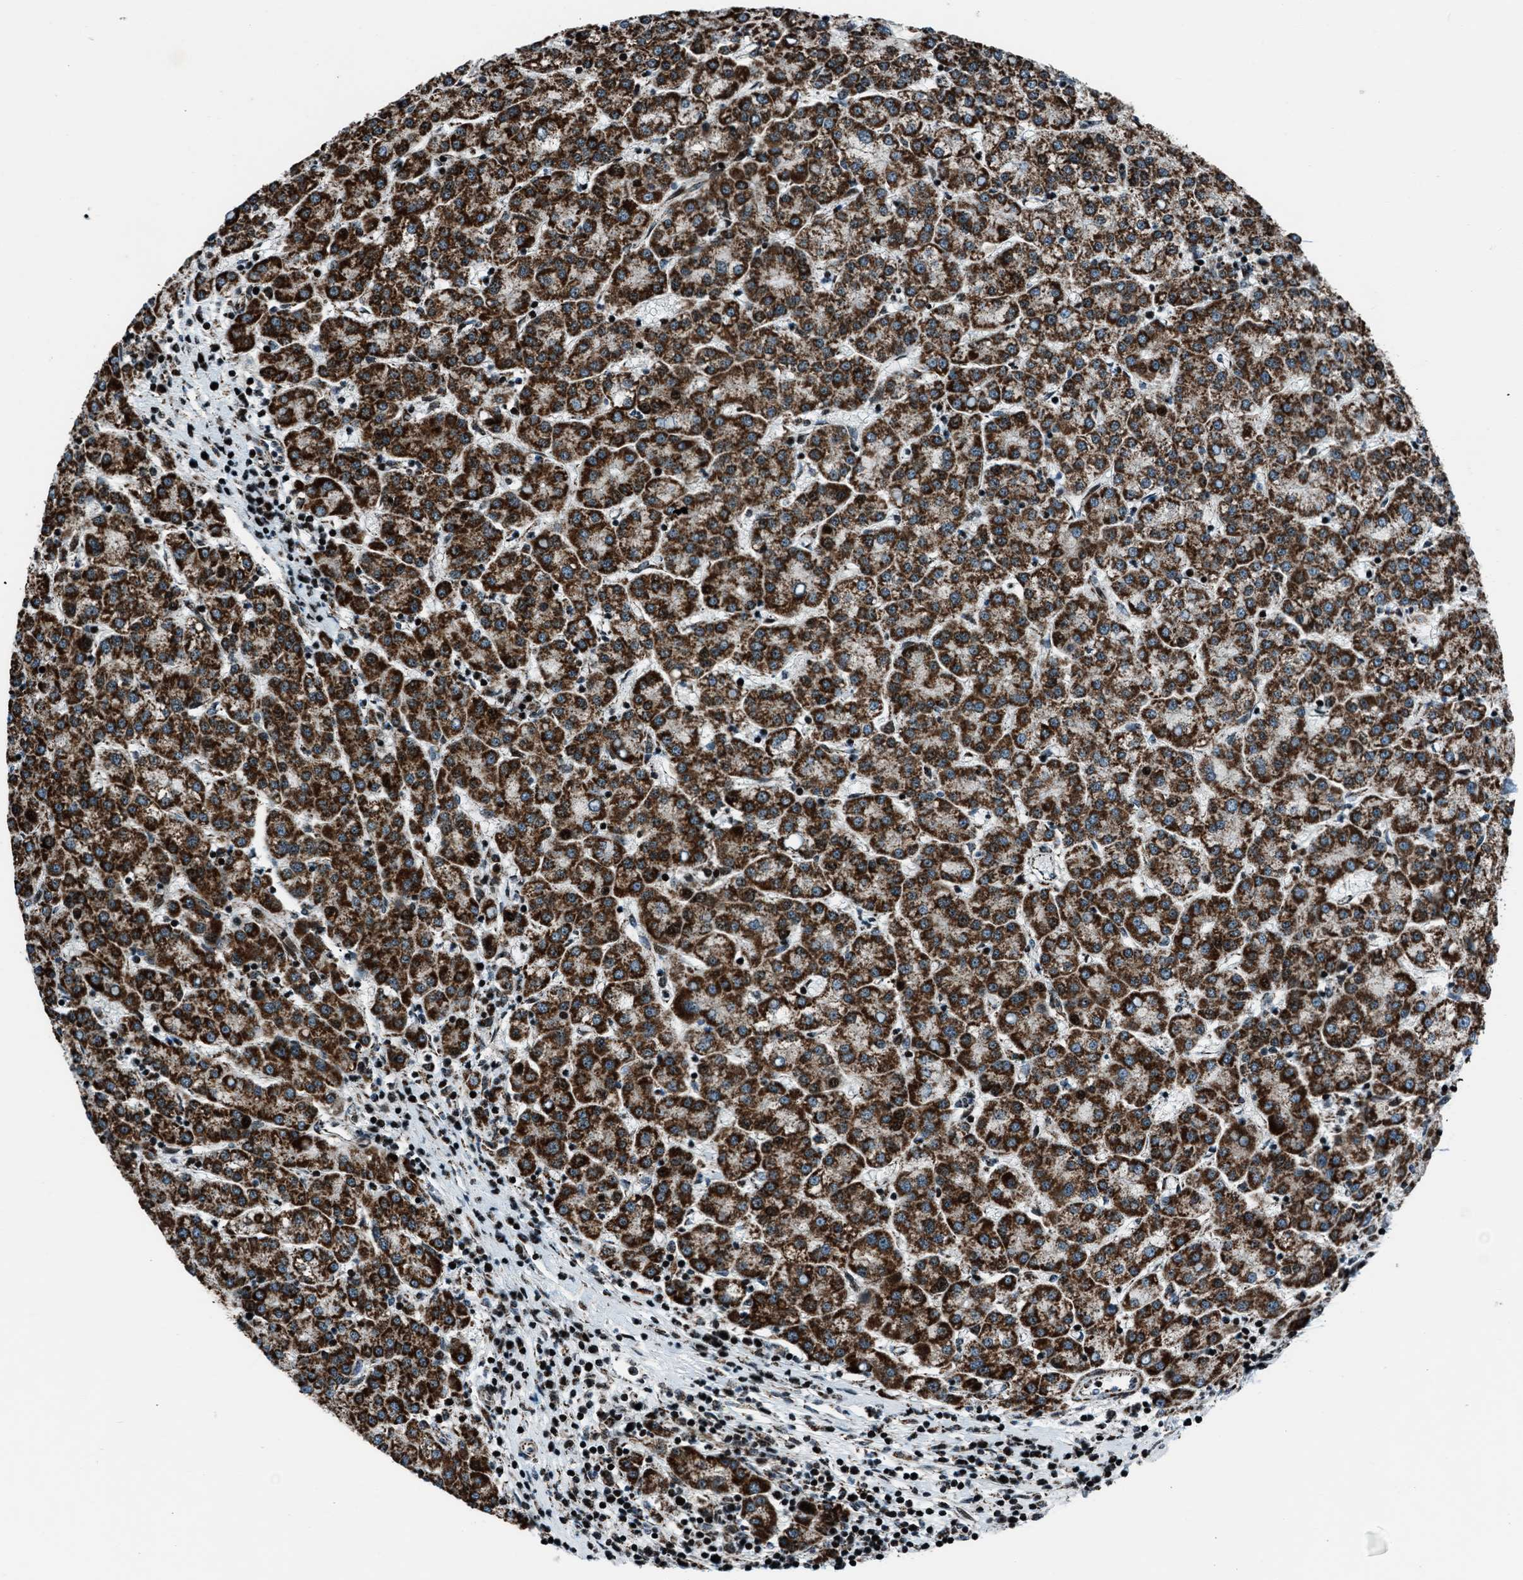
{"staining": {"intensity": "strong", "quantity": ">75%", "location": "cytoplasmic/membranous"}, "tissue": "liver cancer", "cell_type": "Tumor cells", "image_type": "cancer", "snomed": [{"axis": "morphology", "description": "Carcinoma, Hepatocellular, NOS"}, {"axis": "topography", "description": "Liver"}], "caption": "DAB immunohistochemical staining of liver hepatocellular carcinoma displays strong cytoplasmic/membranous protein positivity in approximately >75% of tumor cells.", "gene": "MORC3", "patient": {"sex": "female", "age": 58}}